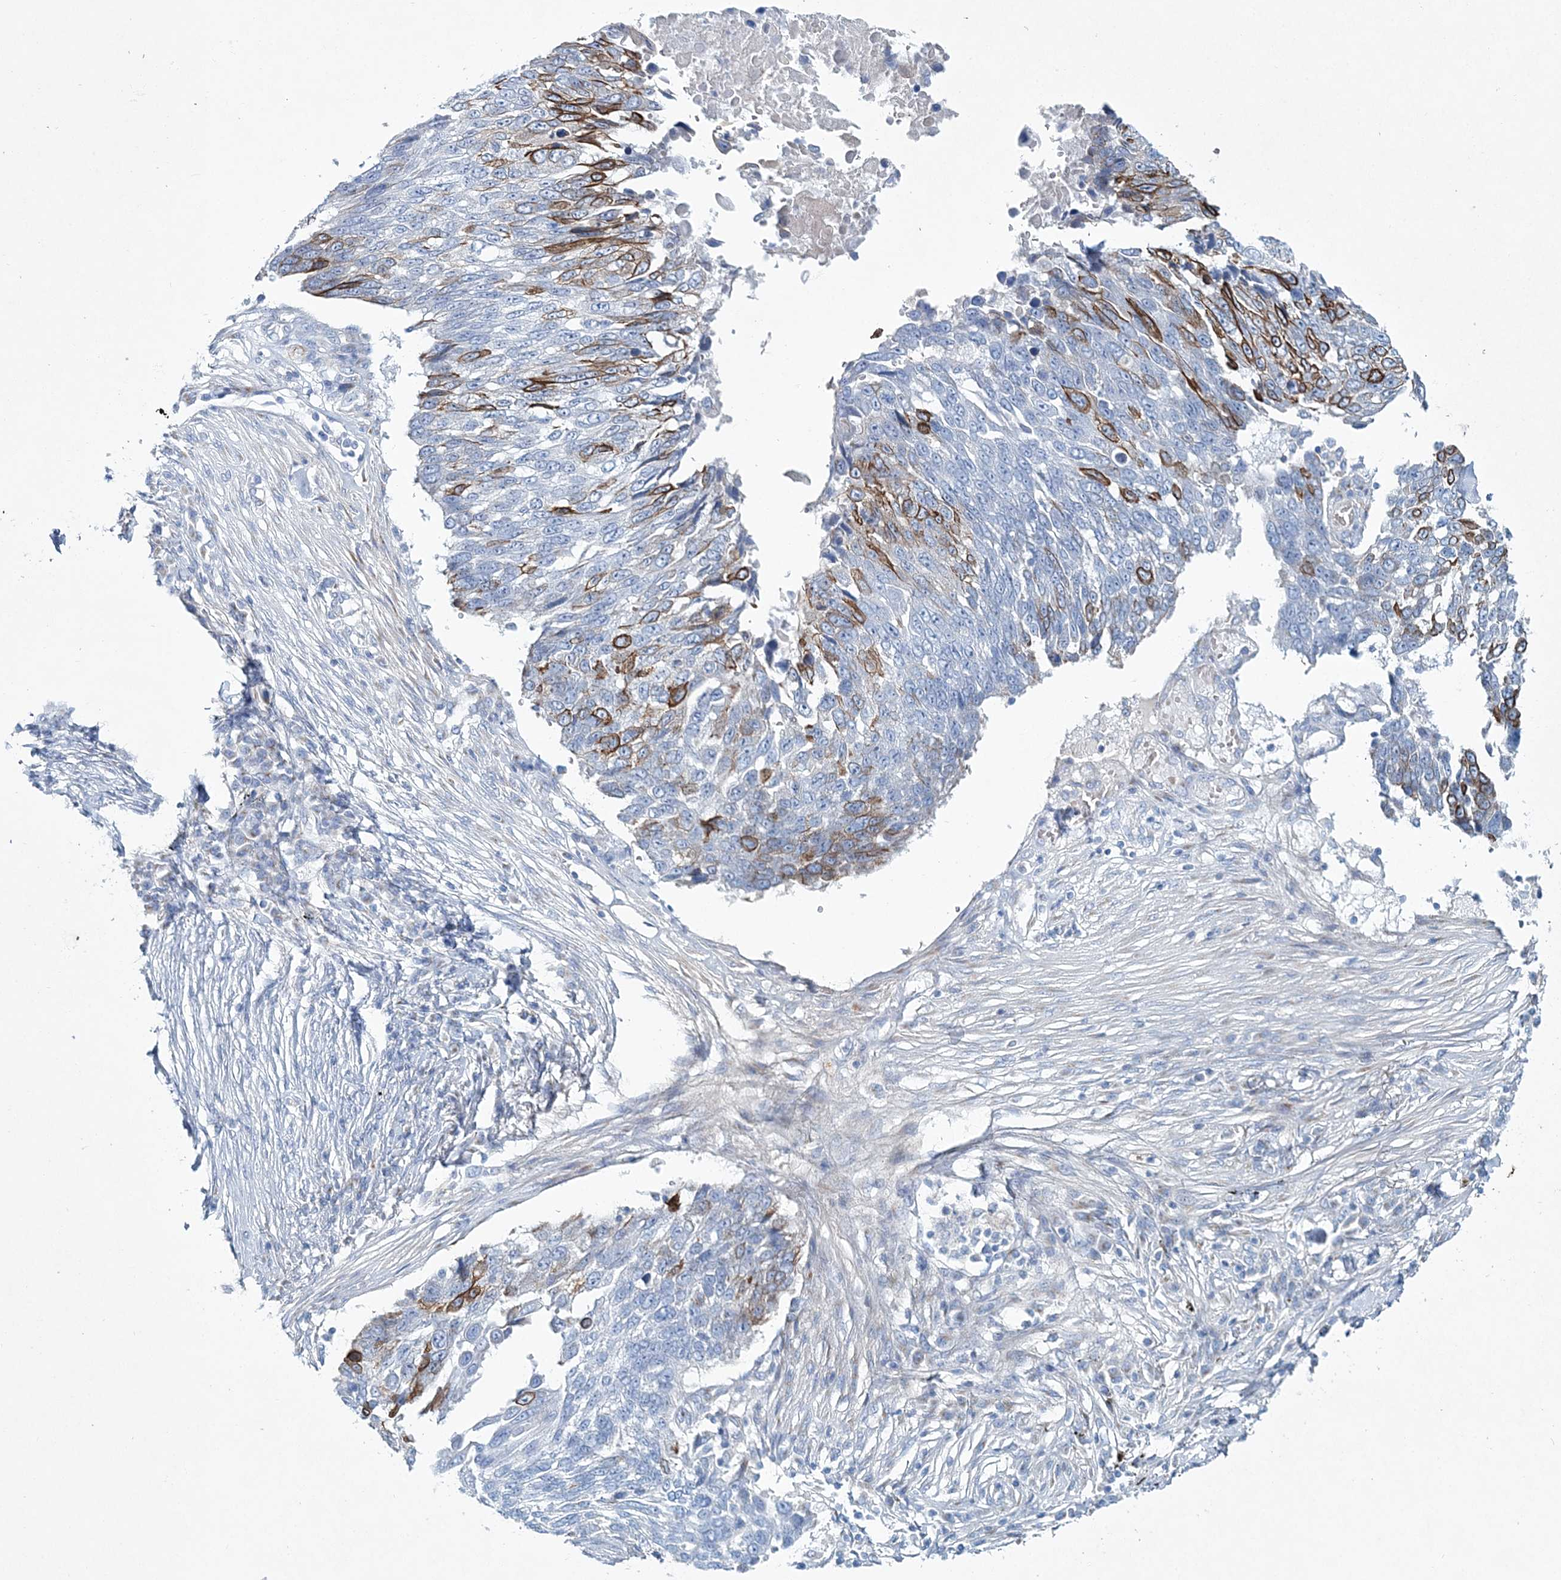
{"staining": {"intensity": "strong", "quantity": "<25%", "location": "cytoplasmic/membranous"}, "tissue": "lung cancer", "cell_type": "Tumor cells", "image_type": "cancer", "snomed": [{"axis": "morphology", "description": "Squamous cell carcinoma, NOS"}, {"axis": "topography", "description": "Lung"}], "caption": "Lung cancer (squamous cell carcinoma) tissue demonstrates strong cytoplasmic/membranous expression in approximately <25% of tumor cells", "gene": "ADGRL1", "patient": {"sex": "male", "age": 66}}